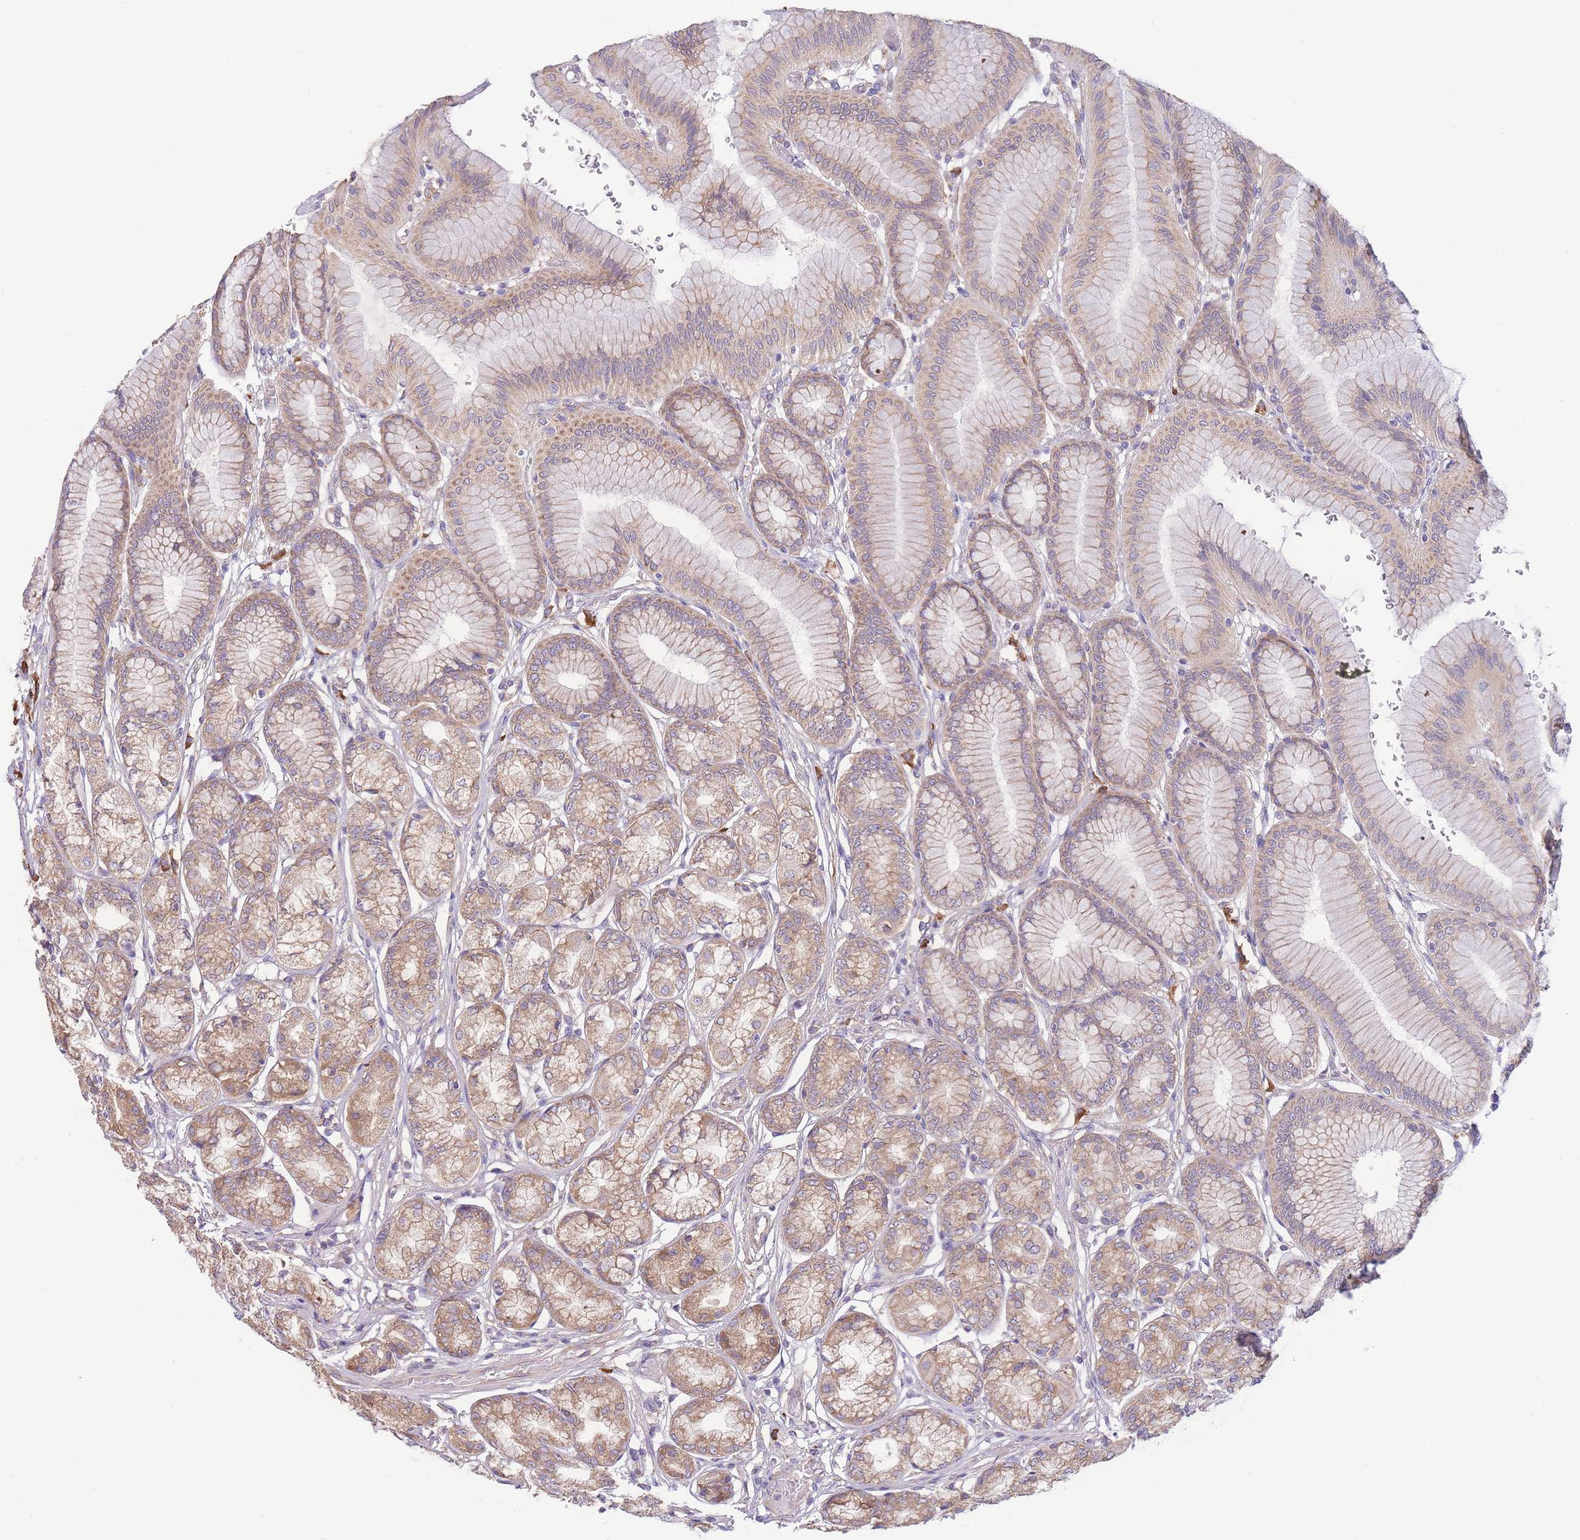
{"staining": {"intensity": "moderate", "quantity": ">75%", "location": "cytoplasmic/membranous"}, "tissue": "stomach", "cell_type": "Glandular cells", "image_type": "normal", "snomed": [{"axis": "morphology", "description": "Normal tissue, NOS"}, {"axis": "morphology", "description": "Adenocarcinoma, NOS"}, {"axis": "morphology", "description": "Adenocarcinoma, High grade"}, {"axis": "topography", "description": "Stomach, upper"}, {"axis": "topography", "description": "Stomach"}], "caption": "This photomicrograph exhibits IHC staining of benign stomach, with medium moderate cytoplasmic/membranous positivity in approximately >75% of glandular cells.", "gene": "BEX1", "patient": {"sex": "female", "age": 65}}